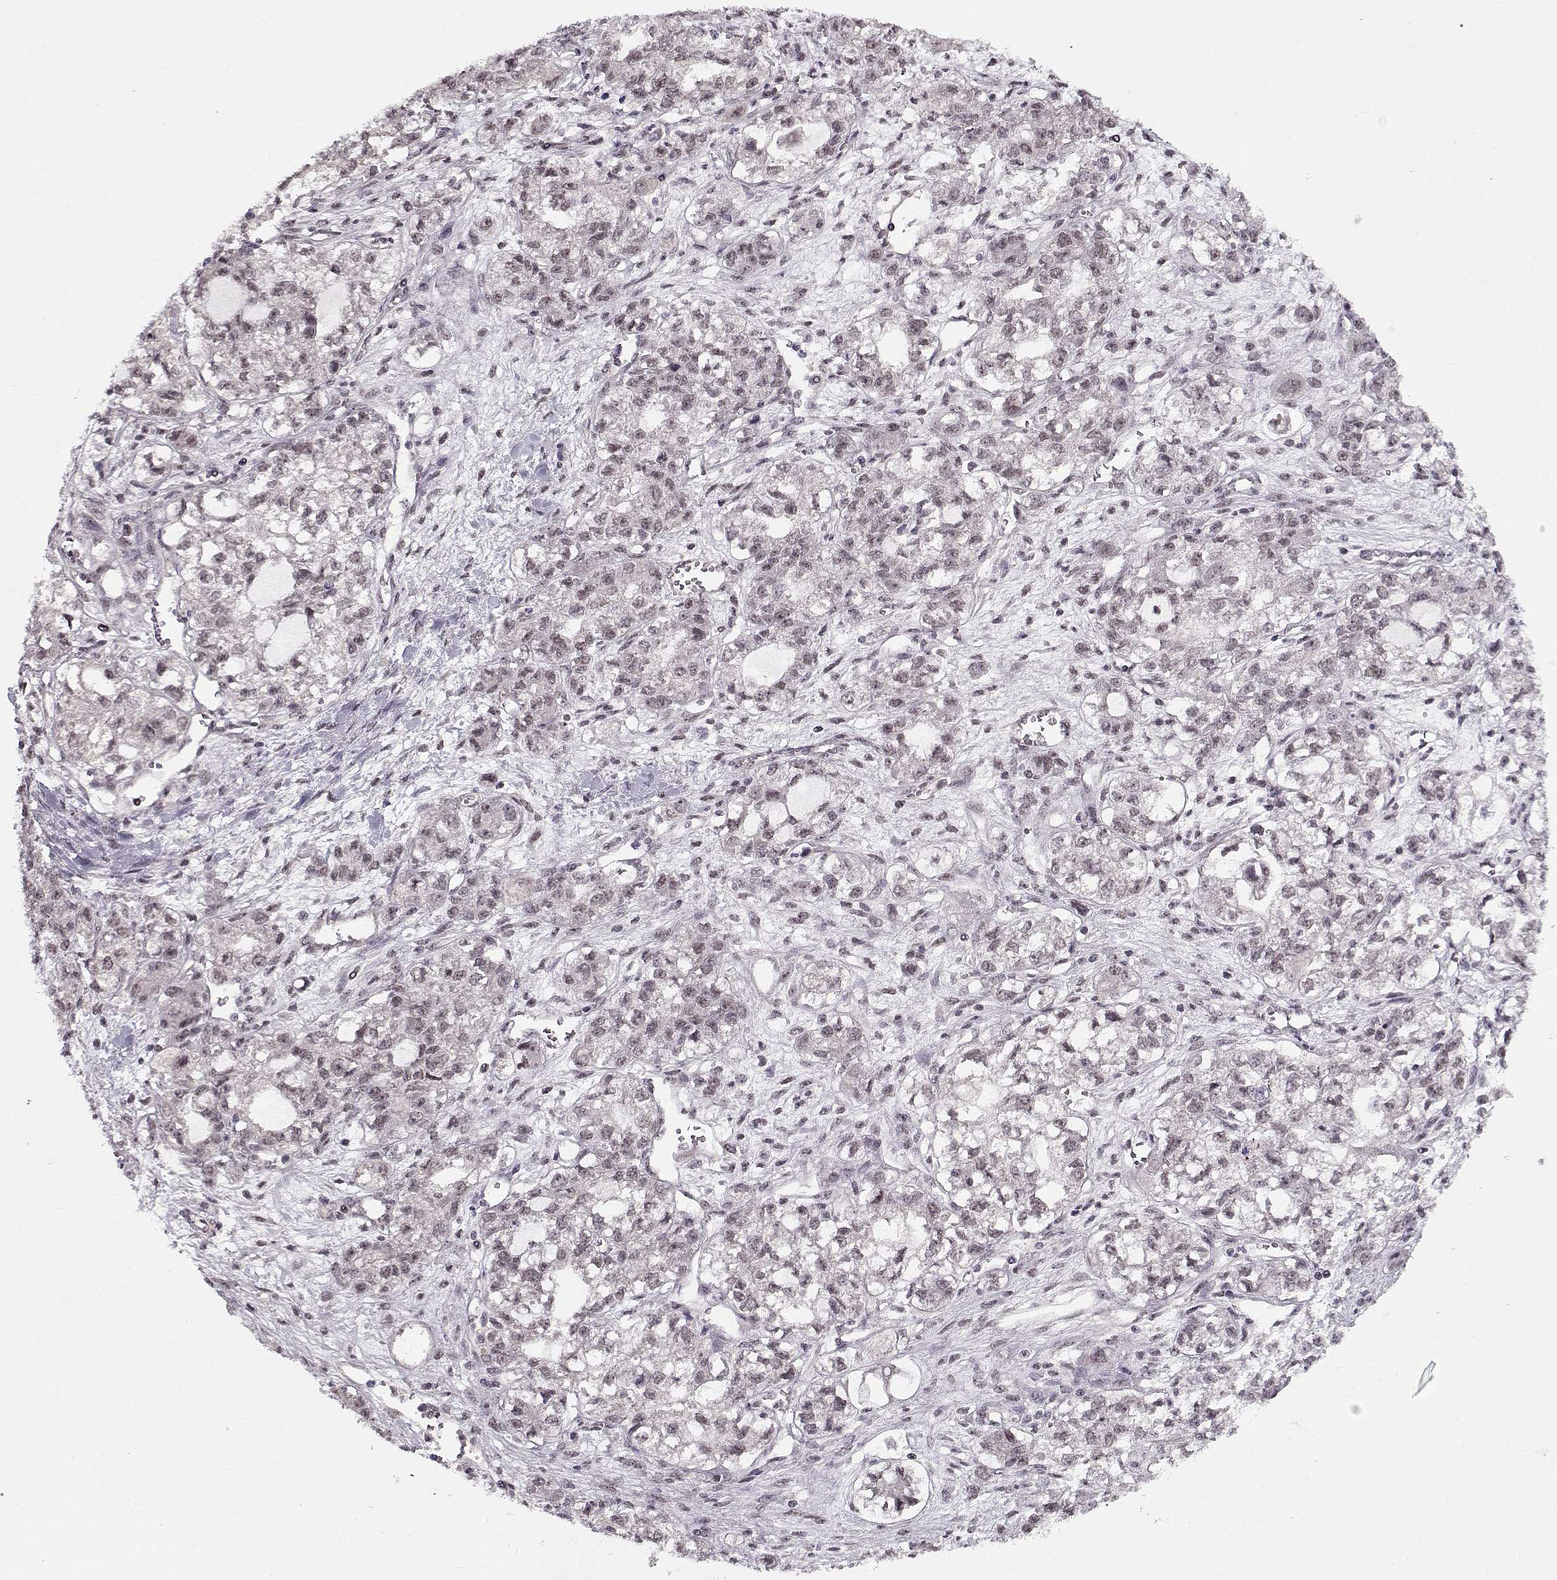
{"staining": {"intensity": "weak", "quantity": "<25%", "location": "nuclear"}, "tissue": "ovarian cancer", "cell_type": "Tumor cells", "image_type": "cancer", "snomed": [{"axis": "morphology", "description": "Carcinoma, endometroid"}, {"axis": "topography", "description": "Ovary"}], "caption": "This is an immunohistochemistry histopathology image of ovarian endometroid carcinoma. There is no staining in tumor cells.", "gene": "TESPA1", "patient": {"sex": "female", "age": 64}}